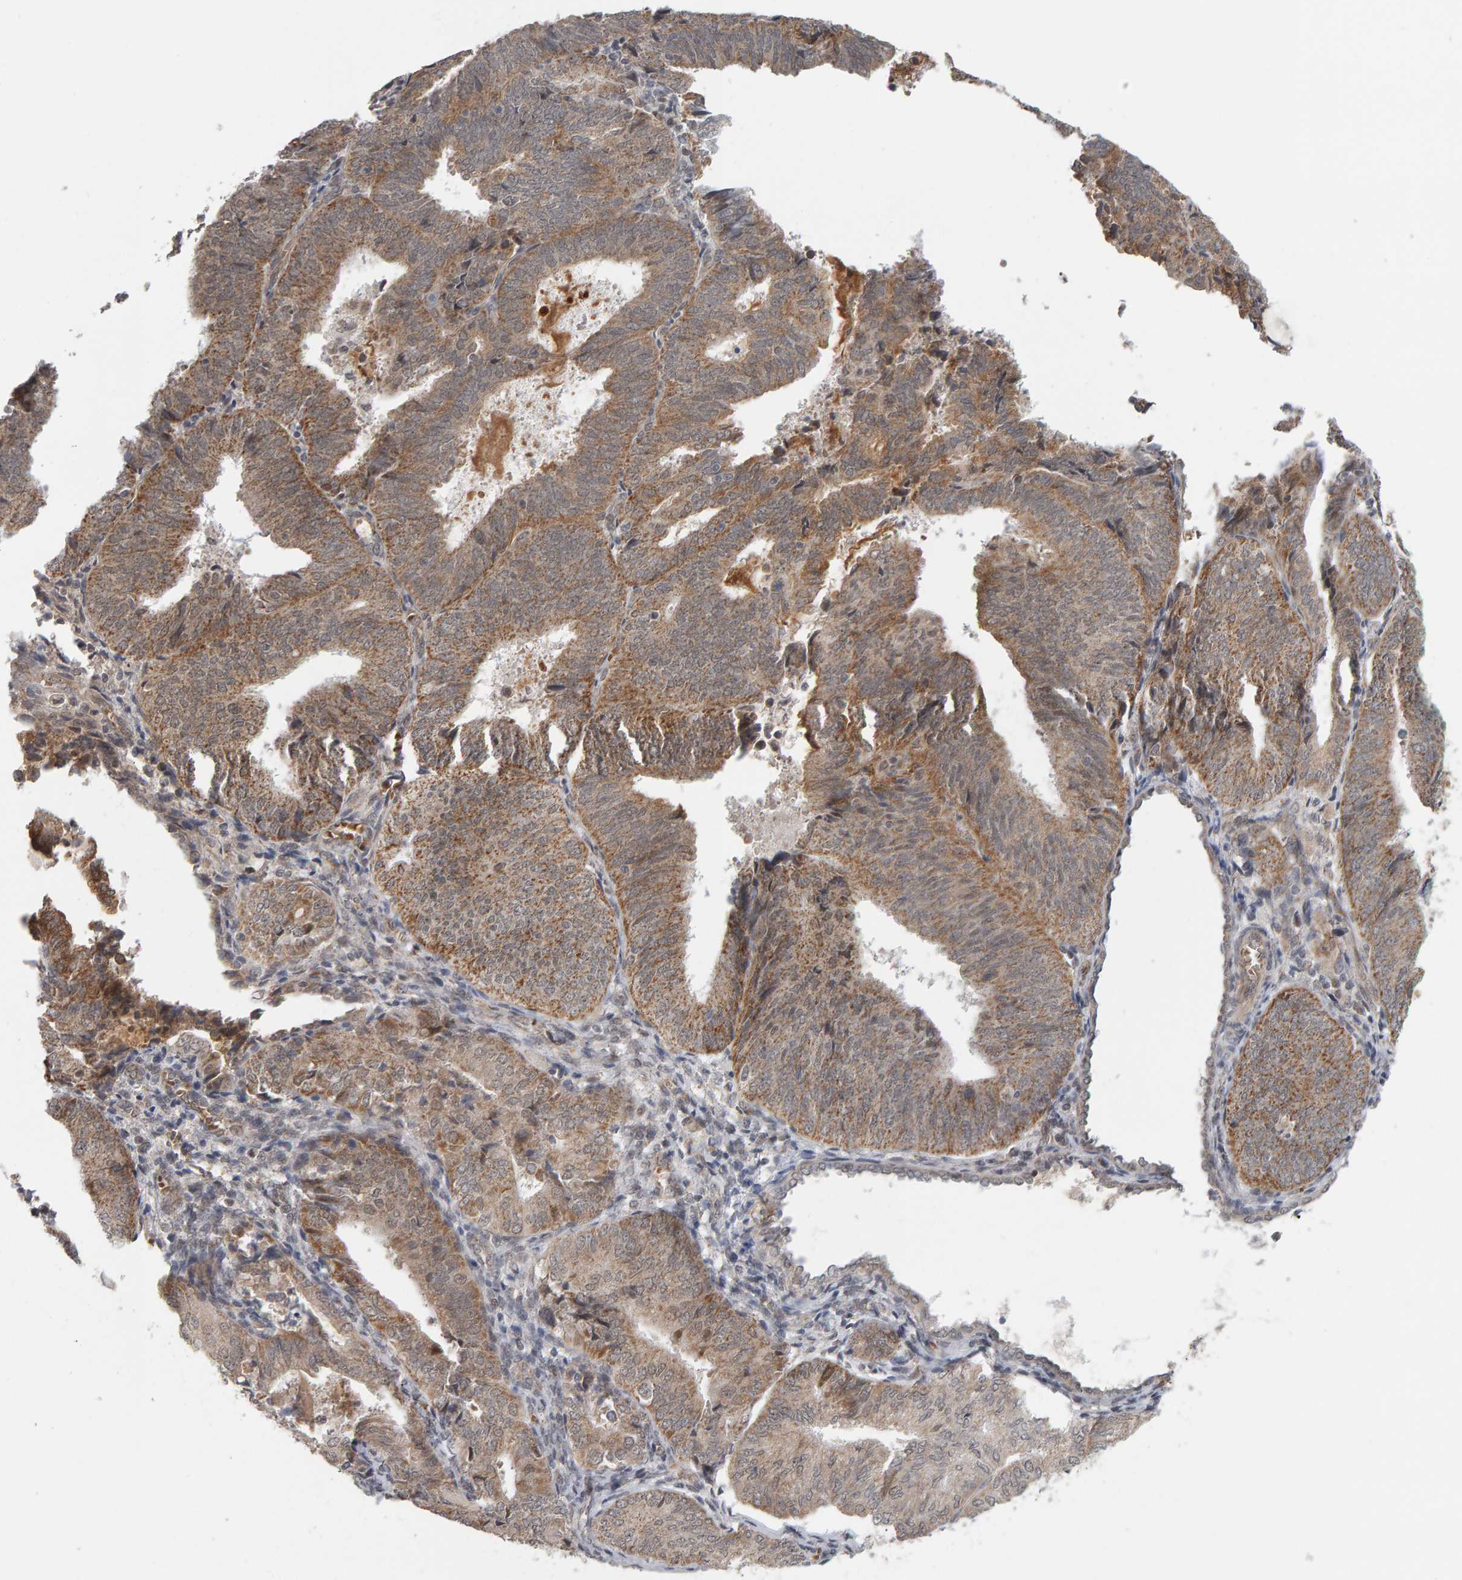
{"staining": {"intensity": "moderate", "quantity": ">75%", "location": "cytoplasmic/membranous"}, "tissue": "endometrial cancer", "cell_type": "Tumor cells", "image_type": "cancer", "snomed": [{"axis": "morphology", "description": "Adenocarcinoma, NOS"}, {"axis": "topography", "description": "Endometrium"}], "caption": "Human endometrial cancer stained with a brown dye shows moderate cytoplasmic/membranous positive expression in approximately >75% of tumor cells.", "gene": "DAP3", "patient": {"sex": "female", "age": 81}}